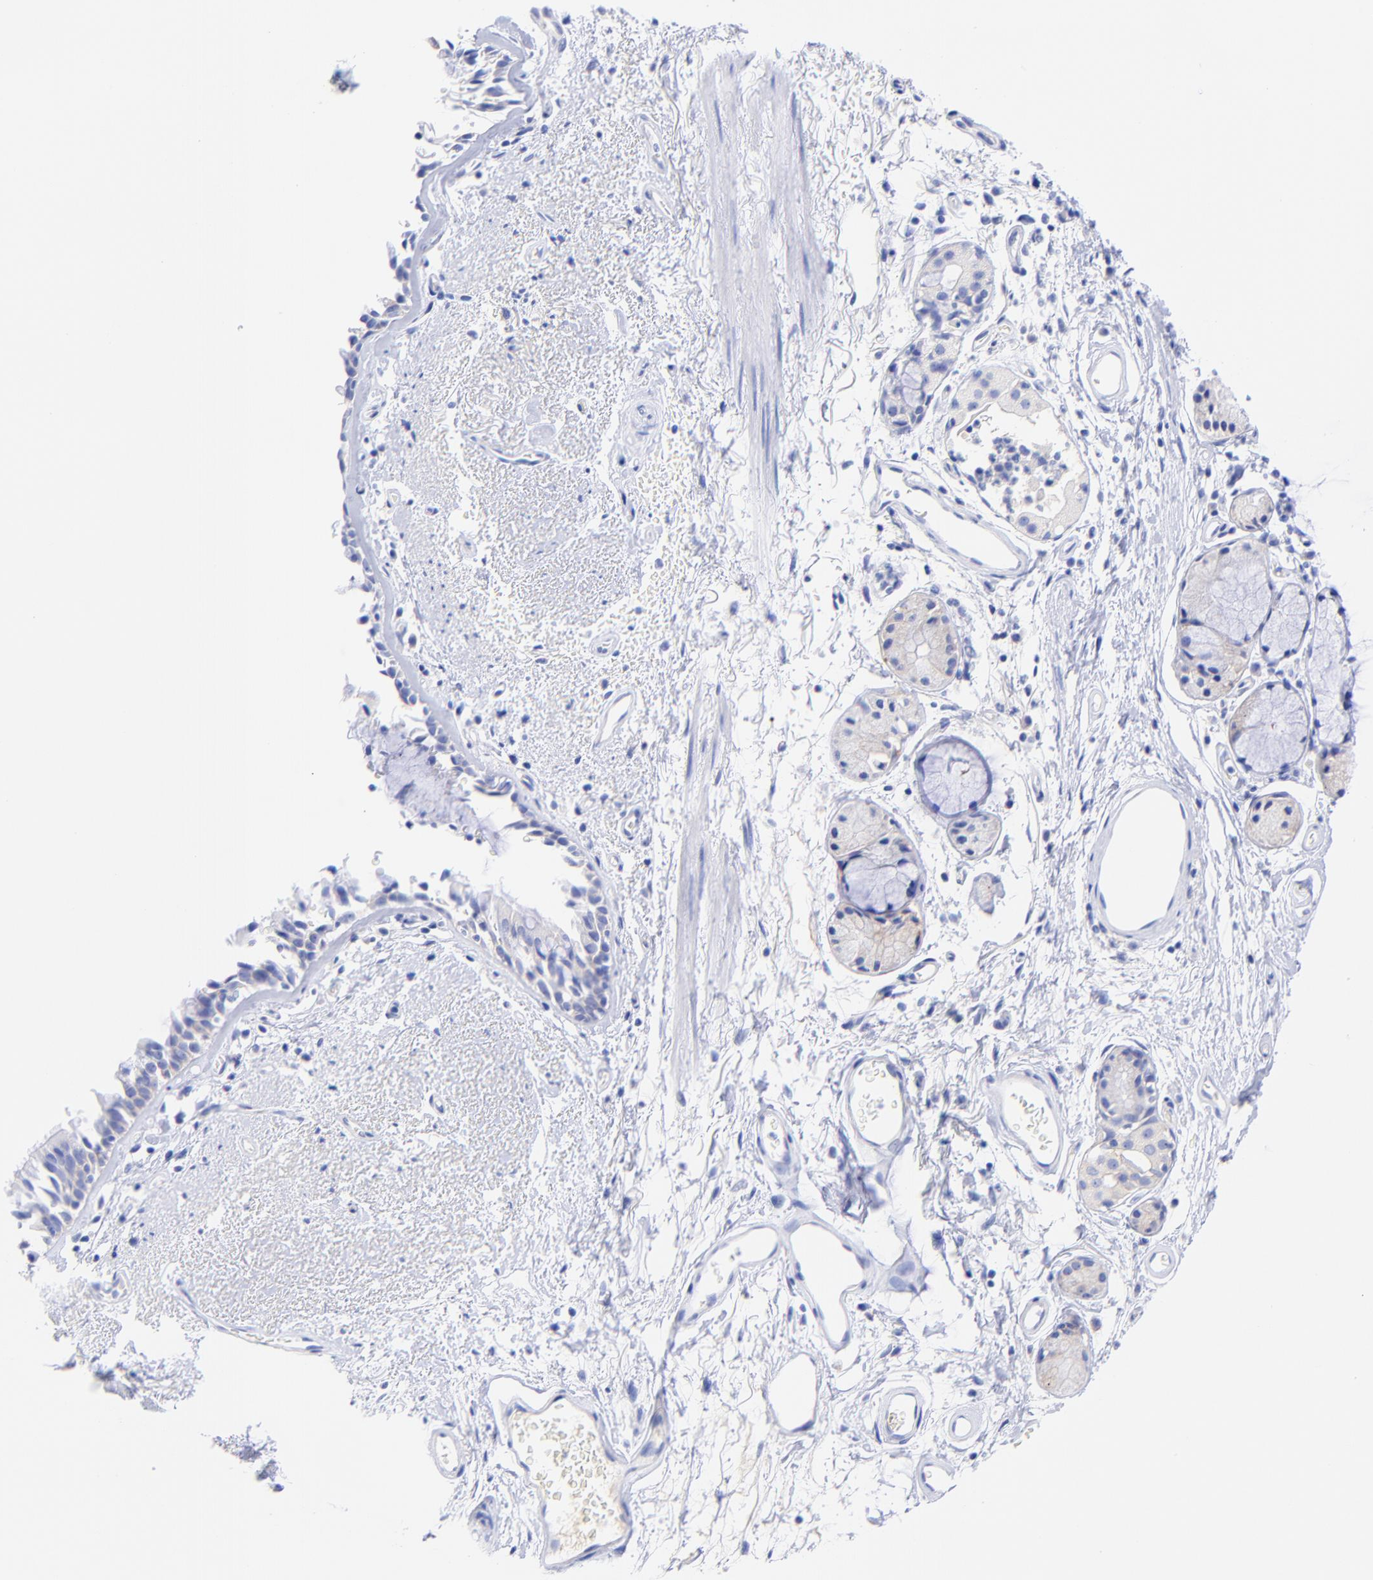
{"staining": {"intensity": "negative", "quantity": "none", "location": "none"}, "tissue": "bronchus", "cell_type": "Respiratory epithelial cells", "image_type": "normal", "snomed": [{"axis": "morphology", "description": "Normal tissue, NOS"}, {"axis": "morphology", "description": "Adenocarcinoma, NOS"}, {"axis": "topography", "description": "Bronchus"}, {"axis": "topography", "description": "Lung"}], "caption": "This is a image of IHC staining of normal bronchus, which shows no positivity in respiratory epithelial cells.", "gene": "GPHN", "patient": {"sex": "male", "age": 71}}